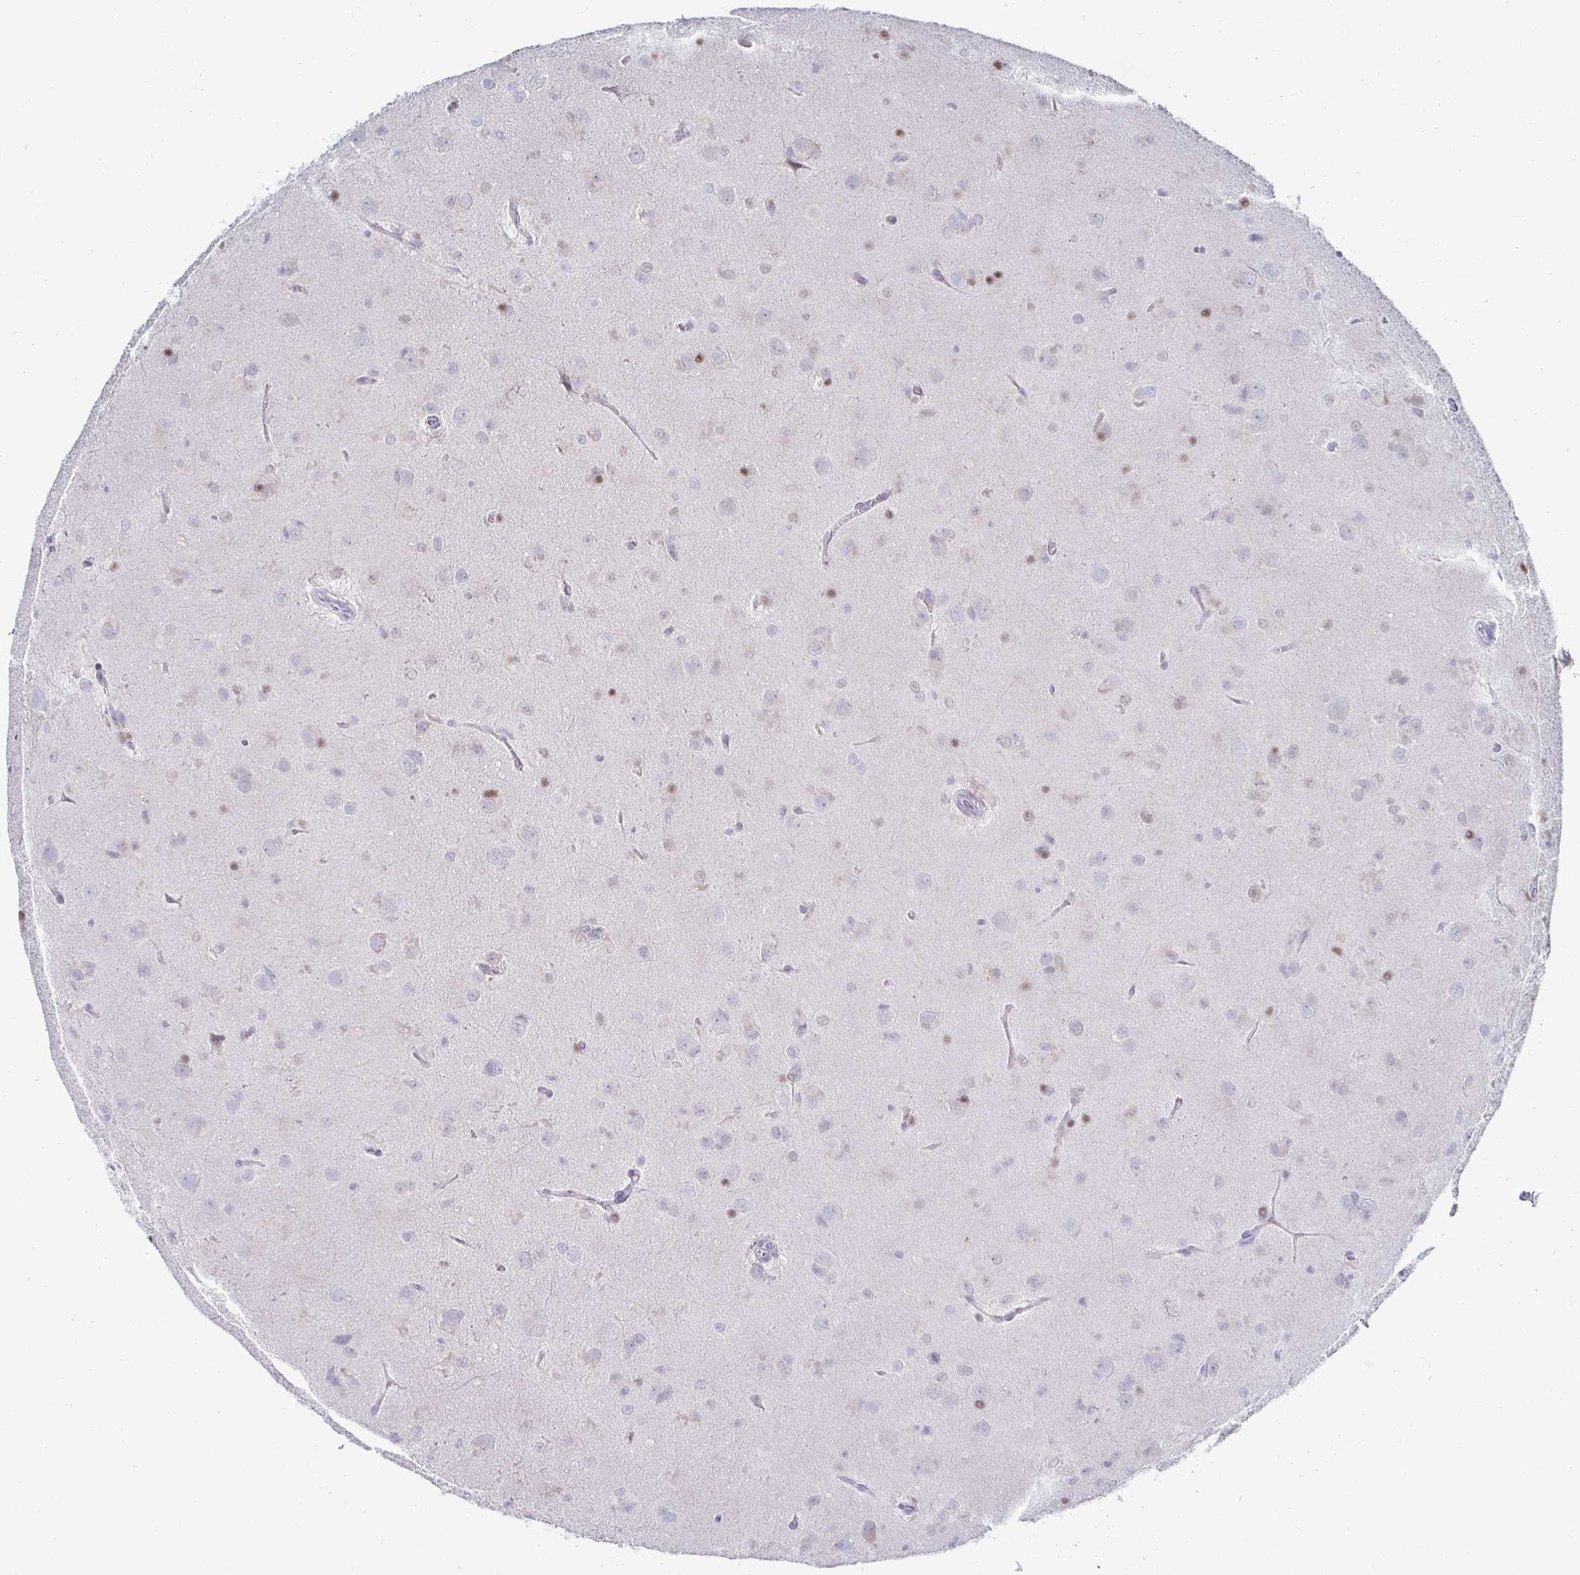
{"staining": {"intensity": "negative", "quantity": "none", "location": "none"}, "tissue": "glioma", "cell_type": "Tumor cells", "image_type": "cancer", "snomed": [{"axis": "morphology", "description": "Glioma, malignant, Low grade"}, {"axis": "topography", "description": "Brain"}], "caption": "This photomicrograph is of glioma stained with immunohistochemistry to label a protein in brown with the nuclei are counter-stained blue. There is no positivity in tumor cells.", "gene": "NOCT", "patient": {"sex": "male", "age": 58}}